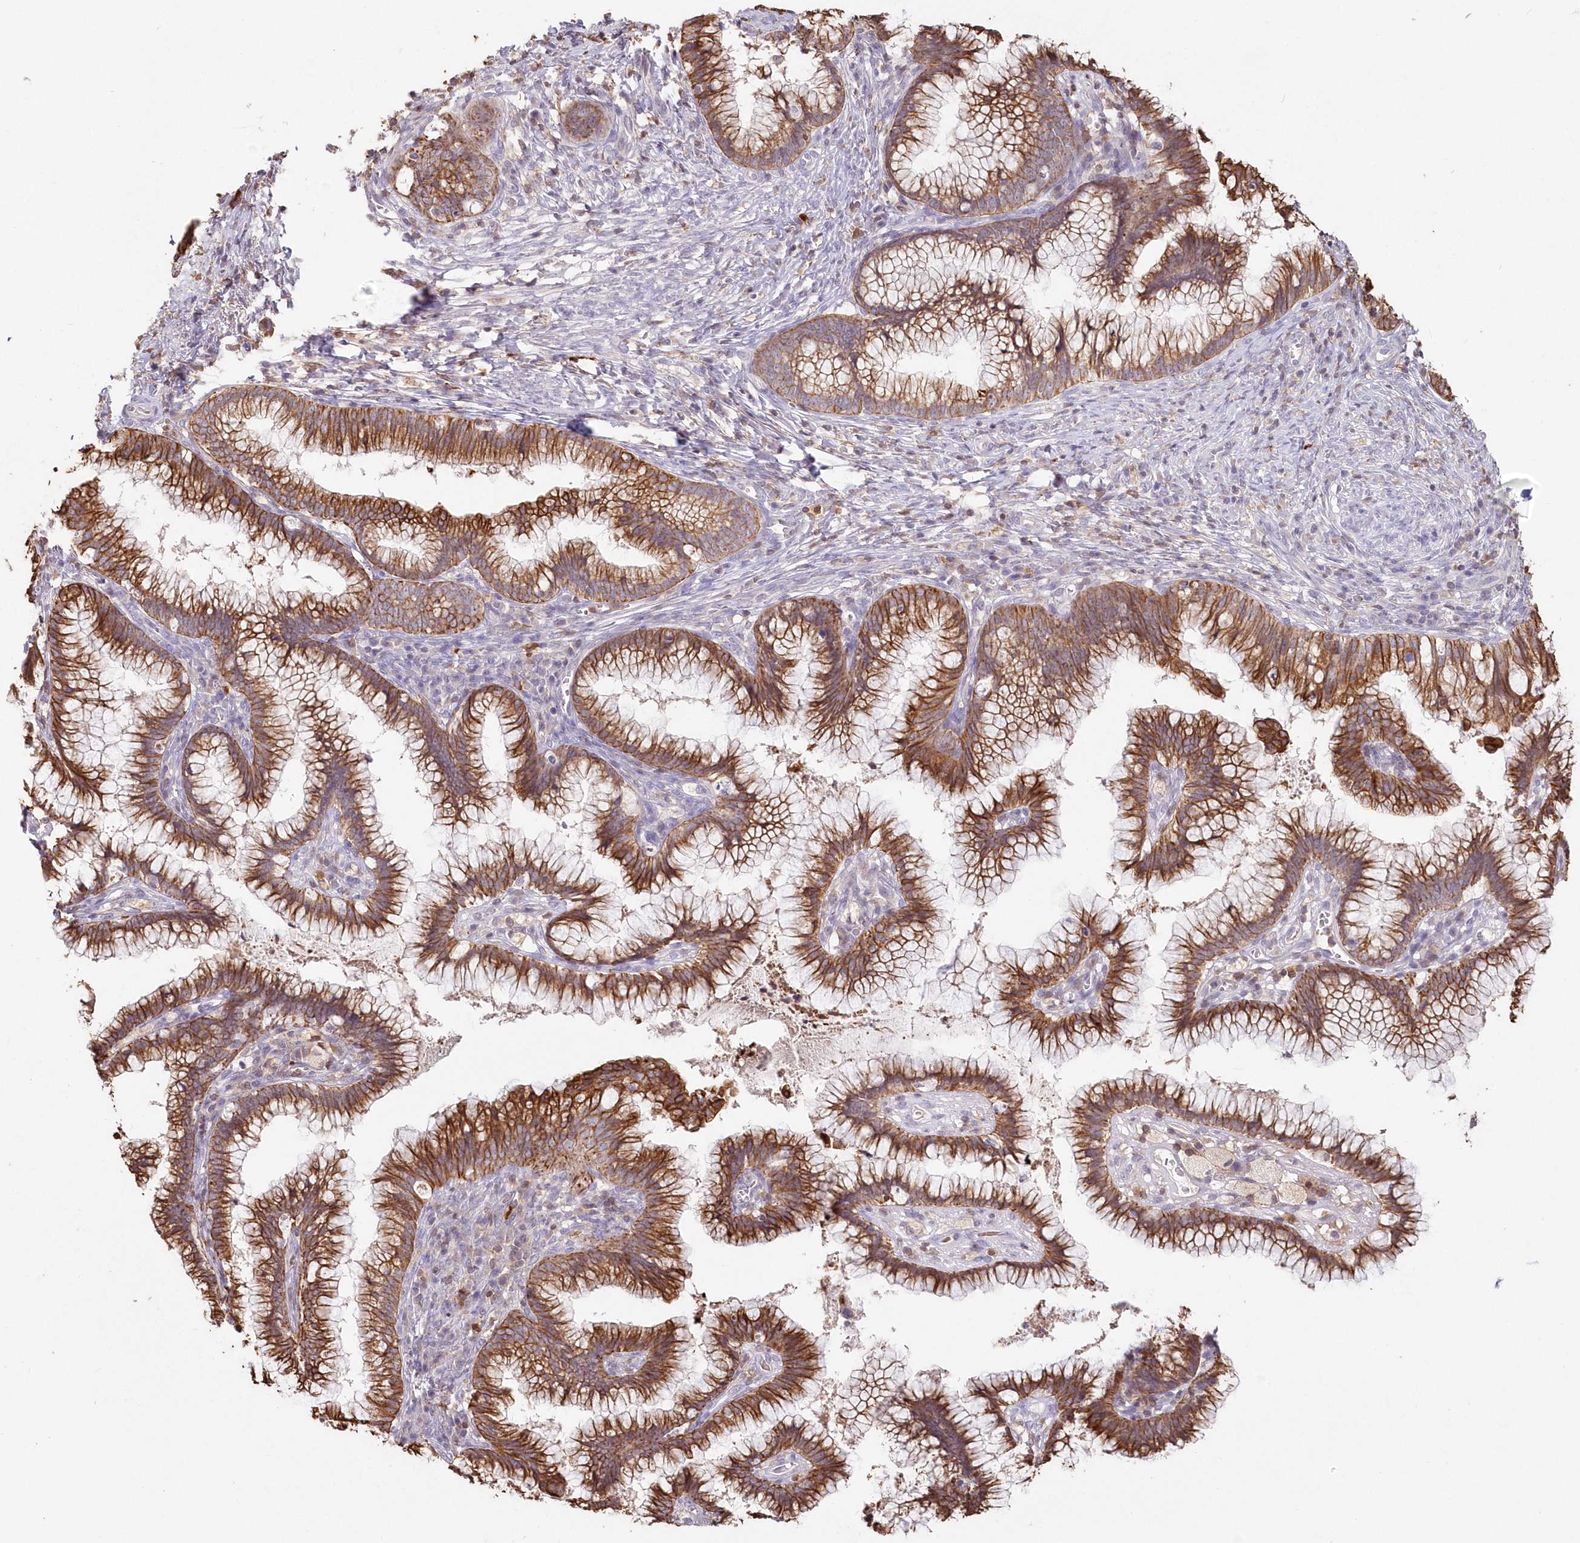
{"staining": {"intensity": "moderate", "quantity": ">75%", "location": "cytoplasmic/membranous"}, "tissue": "cervical cancer", "cell_type": "Tumor cells", "image_type": "cancer", "snomed": [{"axis": "morphology", "description": "Adenocarcinoma, NOS"}, {"axis": "topography", "description": "Cervix"}], "caption": "About >75% of tumor cells in cervical cancer (adenocarcinoma) display moderate cytoplasmic/membranous protein positivity as visualized by brown immunohistochemical staining.", "gene": "SNED1", "patient": {"sex": "female", "age": 36}}